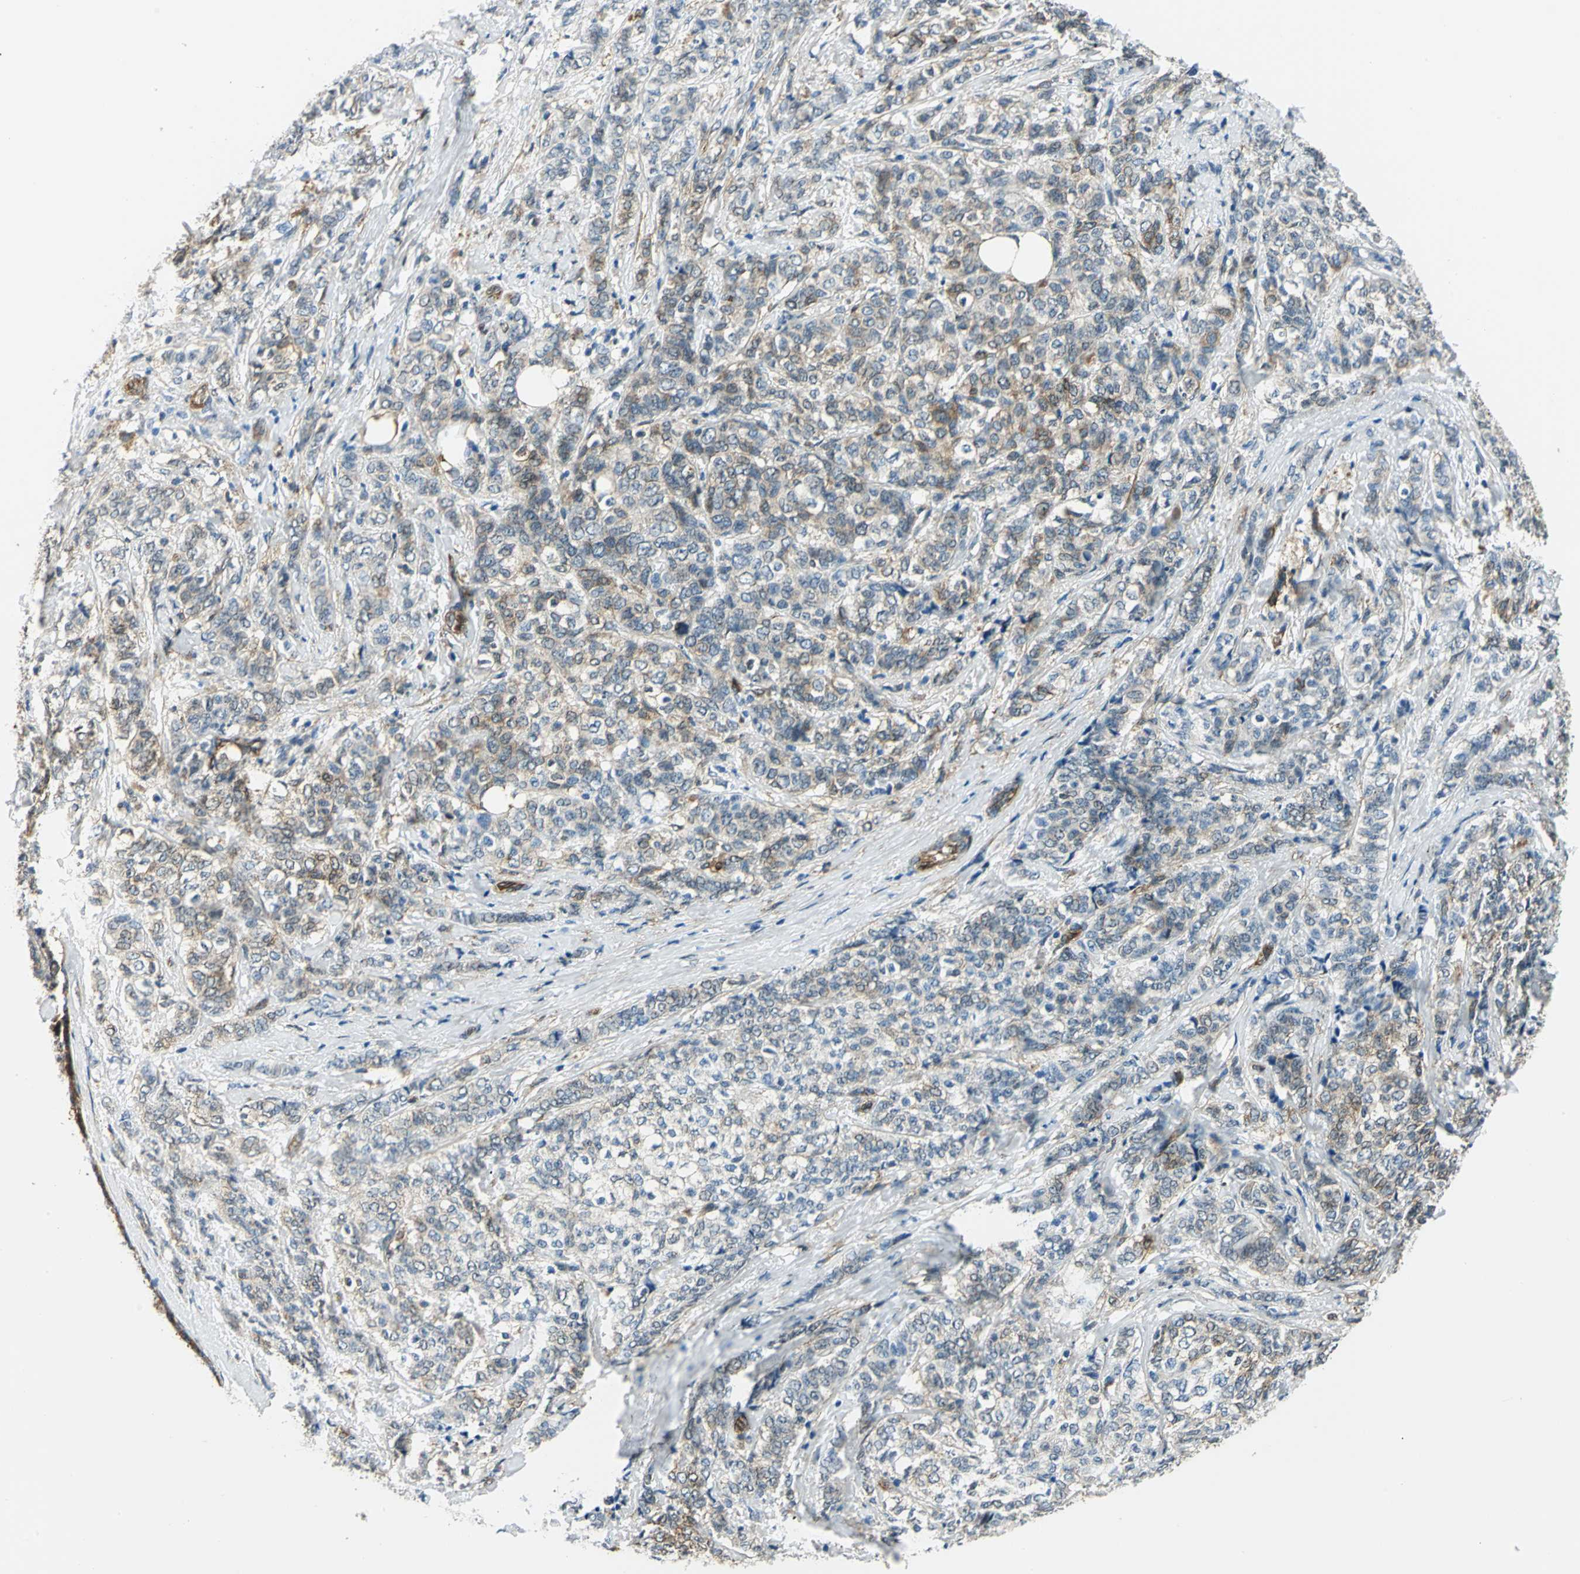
{"staining": {"intensity": "weak", "quantity": "25%-75%", "location": "cytoplasmic/membranous"}, "tissue": "breast cancer", "cell_type": "Tumor cells", "image_type": "cancer", "snomed": [{"axis": "morphology", "description": "Lobular carcinoma"}, {"axis": "topography", "description": "Breast"}], "caption": "This photomicrograph displays IHC staining of lobular carcinoma (breast), with low weak cytoplasmic/membranous positivity in approximately 25%-75% of tumor cells.", "gene": "HSPB1", "patient": {"sex": "female", "age": 60}}